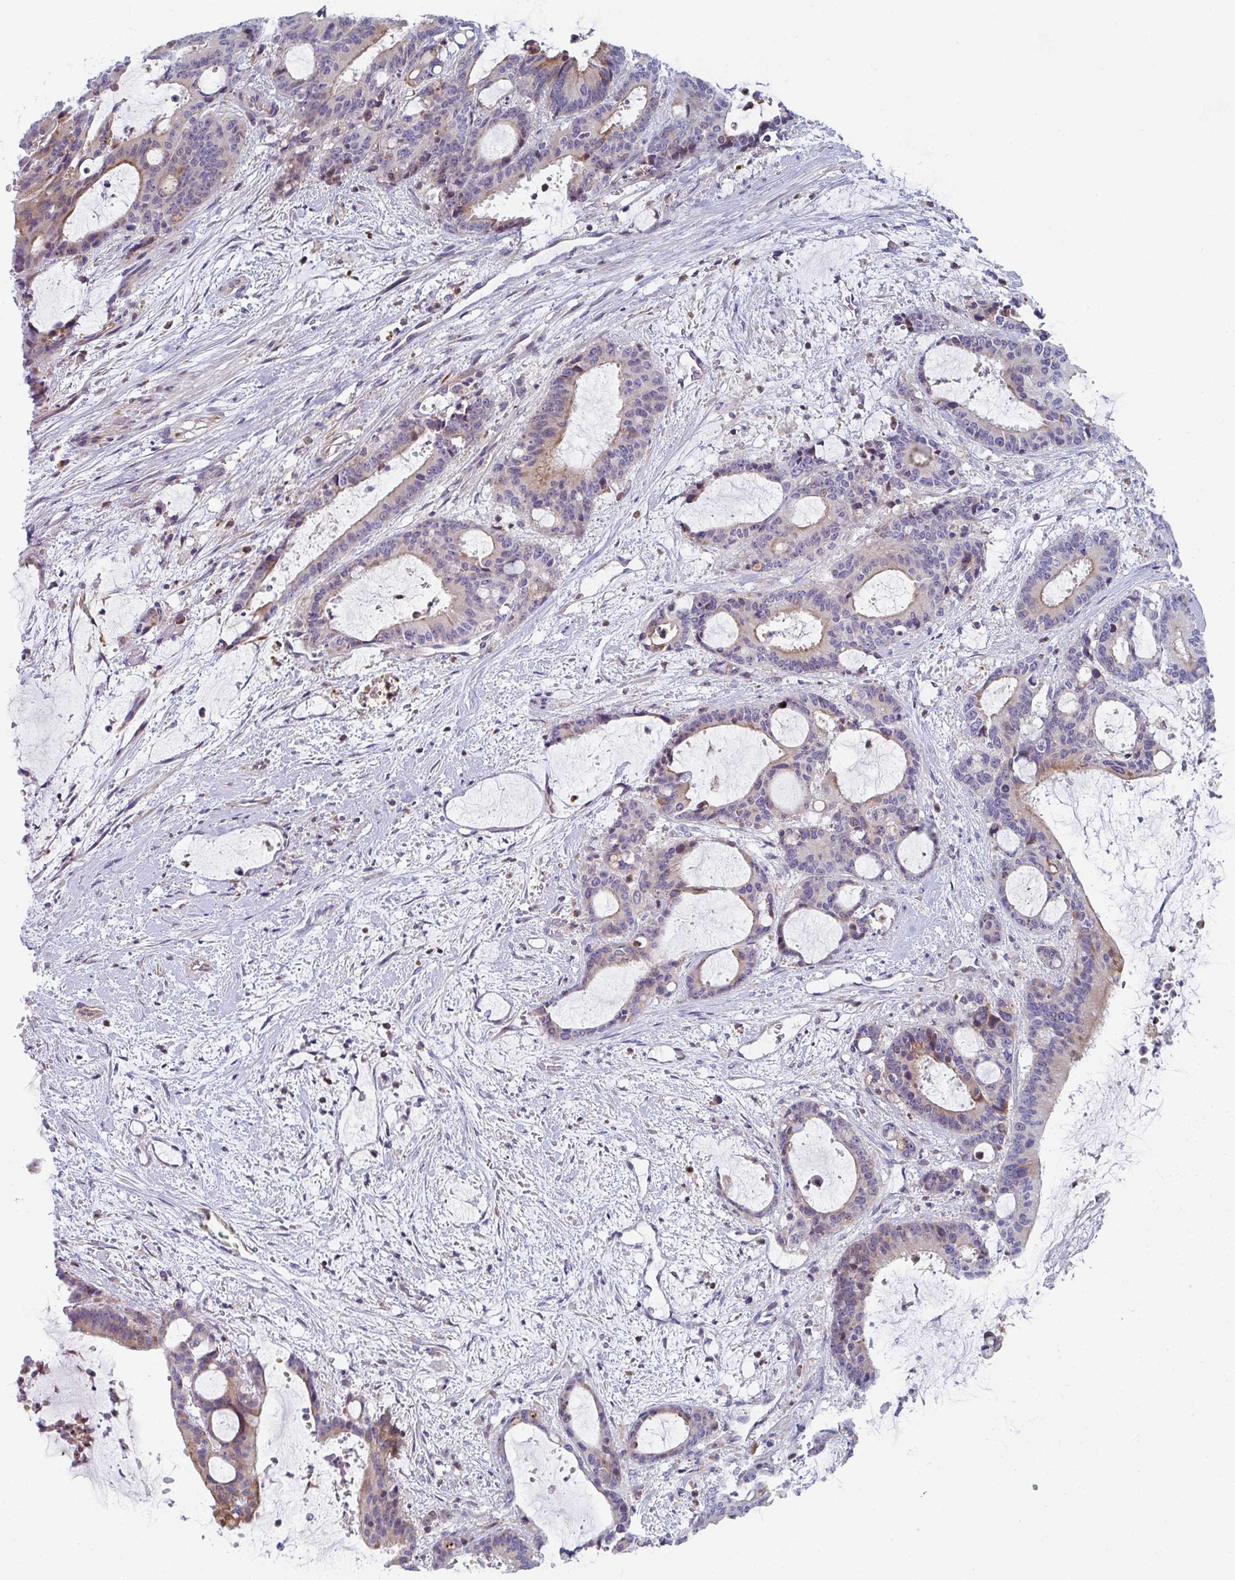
{"staining": {"intensity": "moderate", "quantity": "25%-75%", "location": "cytoplasmic/membranous"}, "tissue": "liver cancer", "cell_type": "Tumor cells", "image_type": "cancer", "snomed": [{"axis": "morphology", "description": "Normal tissue, NOS"}, {"axis": "morphology", "description": "Cholangiocarcinoma"}, {"axis": "topography", "description": "Liver"}, {"axis": "topography", "description": "Peripheral nerve tissue"}], "caption": "Protein expression analysis of liver cancer (cholangiocarcinoma) exhibits moderate cytoplasmic/membranous staining in about 25%-75% of tumor cells.", "gene": "KLHL33", "patient": {"sex": "female", "age": 73}}